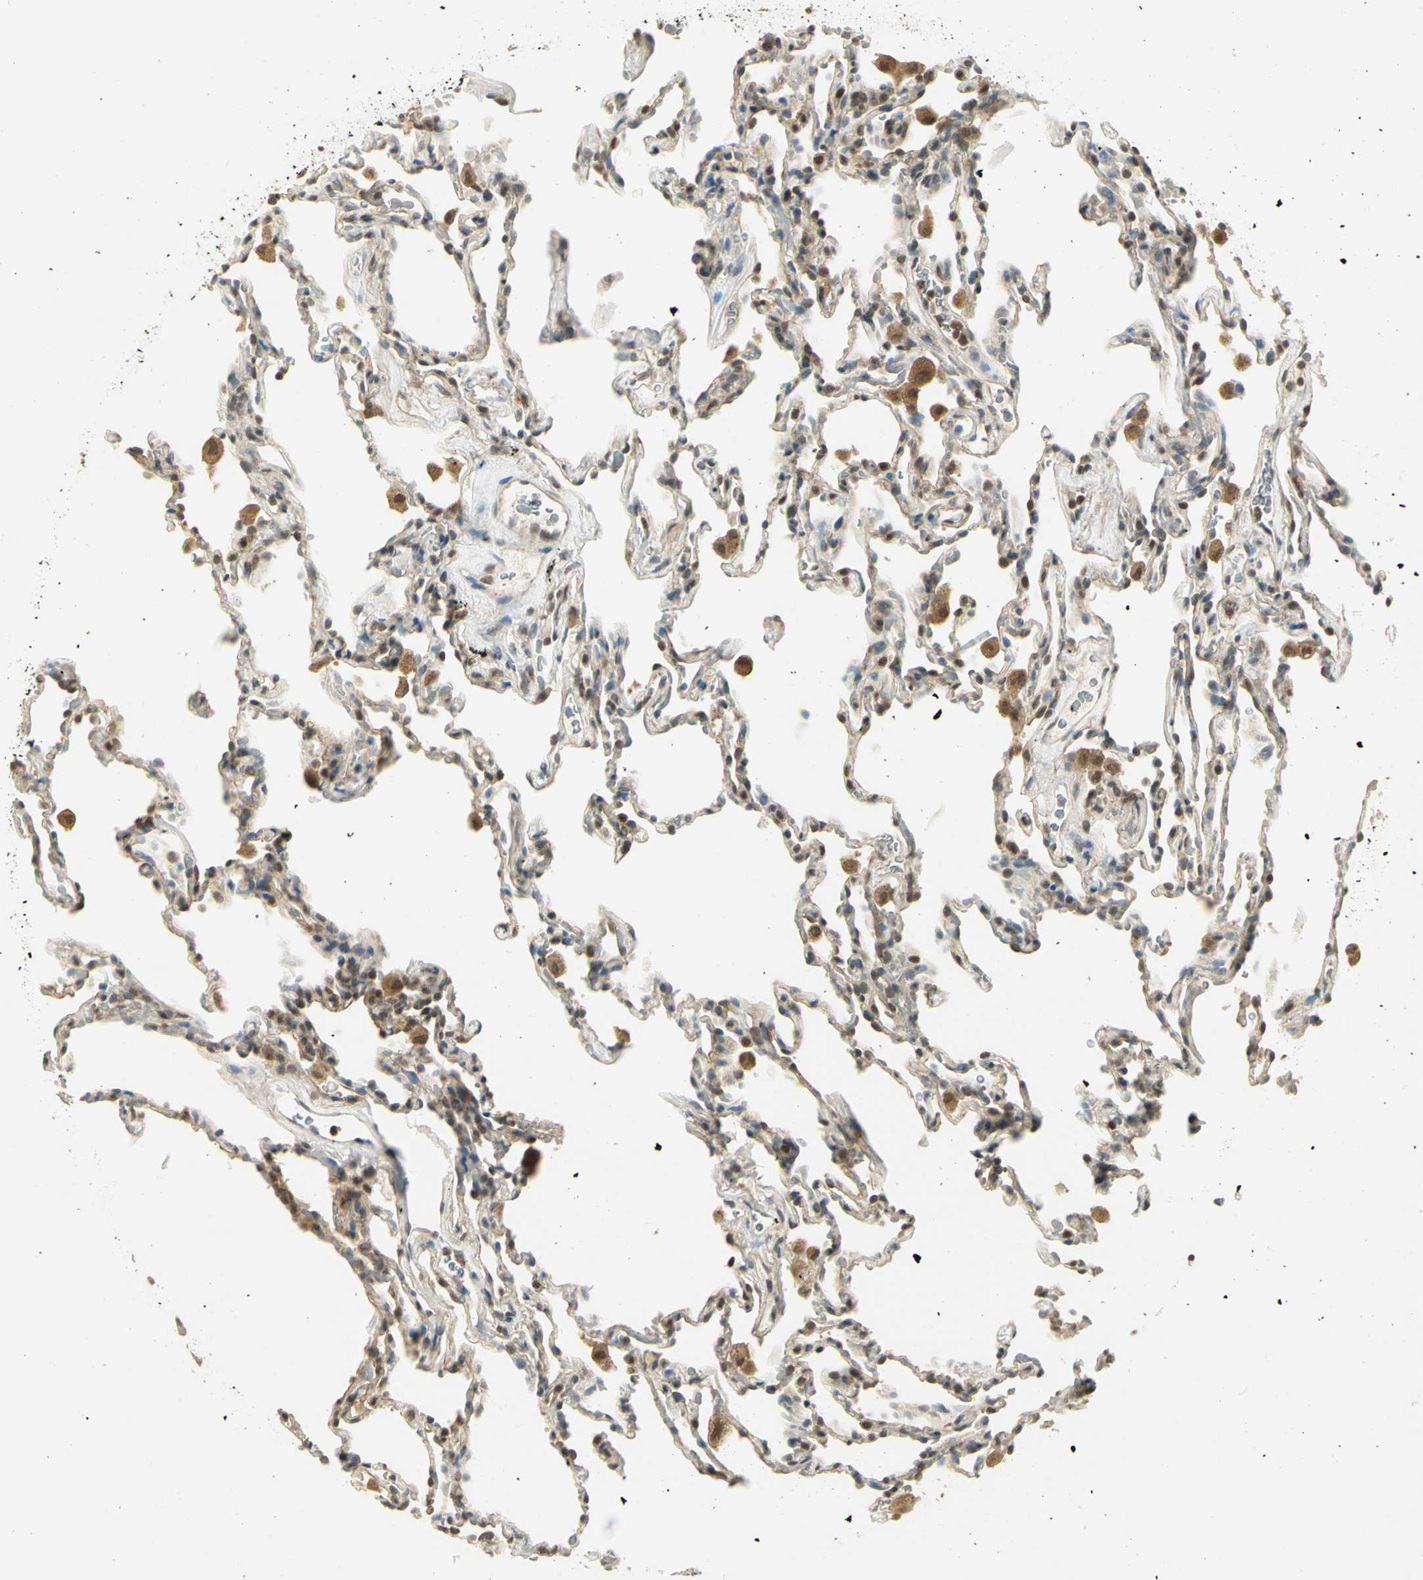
{"staining": {"intensity": "moderate", "quantity": "25%-75%", "location": "nuclear"}, "tissue": "lung", "cell_type": "Alveolar cells", "image_type": "normal", "snomed": [{"axis": "morphology", "description": "Normal tissue, NOS"}, {"axis": "morphology", "description": "Soft tissue tumor metastatic"}, {"axis": "topography", "description": "Lung"}], "caption": "Immunohistochemistry of unremarkable lung displays medium levels of moderate nuclear expression in about 25%-75% of alveolar cells. (Stains: DAB (3,3'-diaminobenzidine) in brown, nuclei in blue, Microscopy: brightfield microscopy at high magnification).", "gene": "CDC34", "patient": {"sex": "male", "age": 59}}